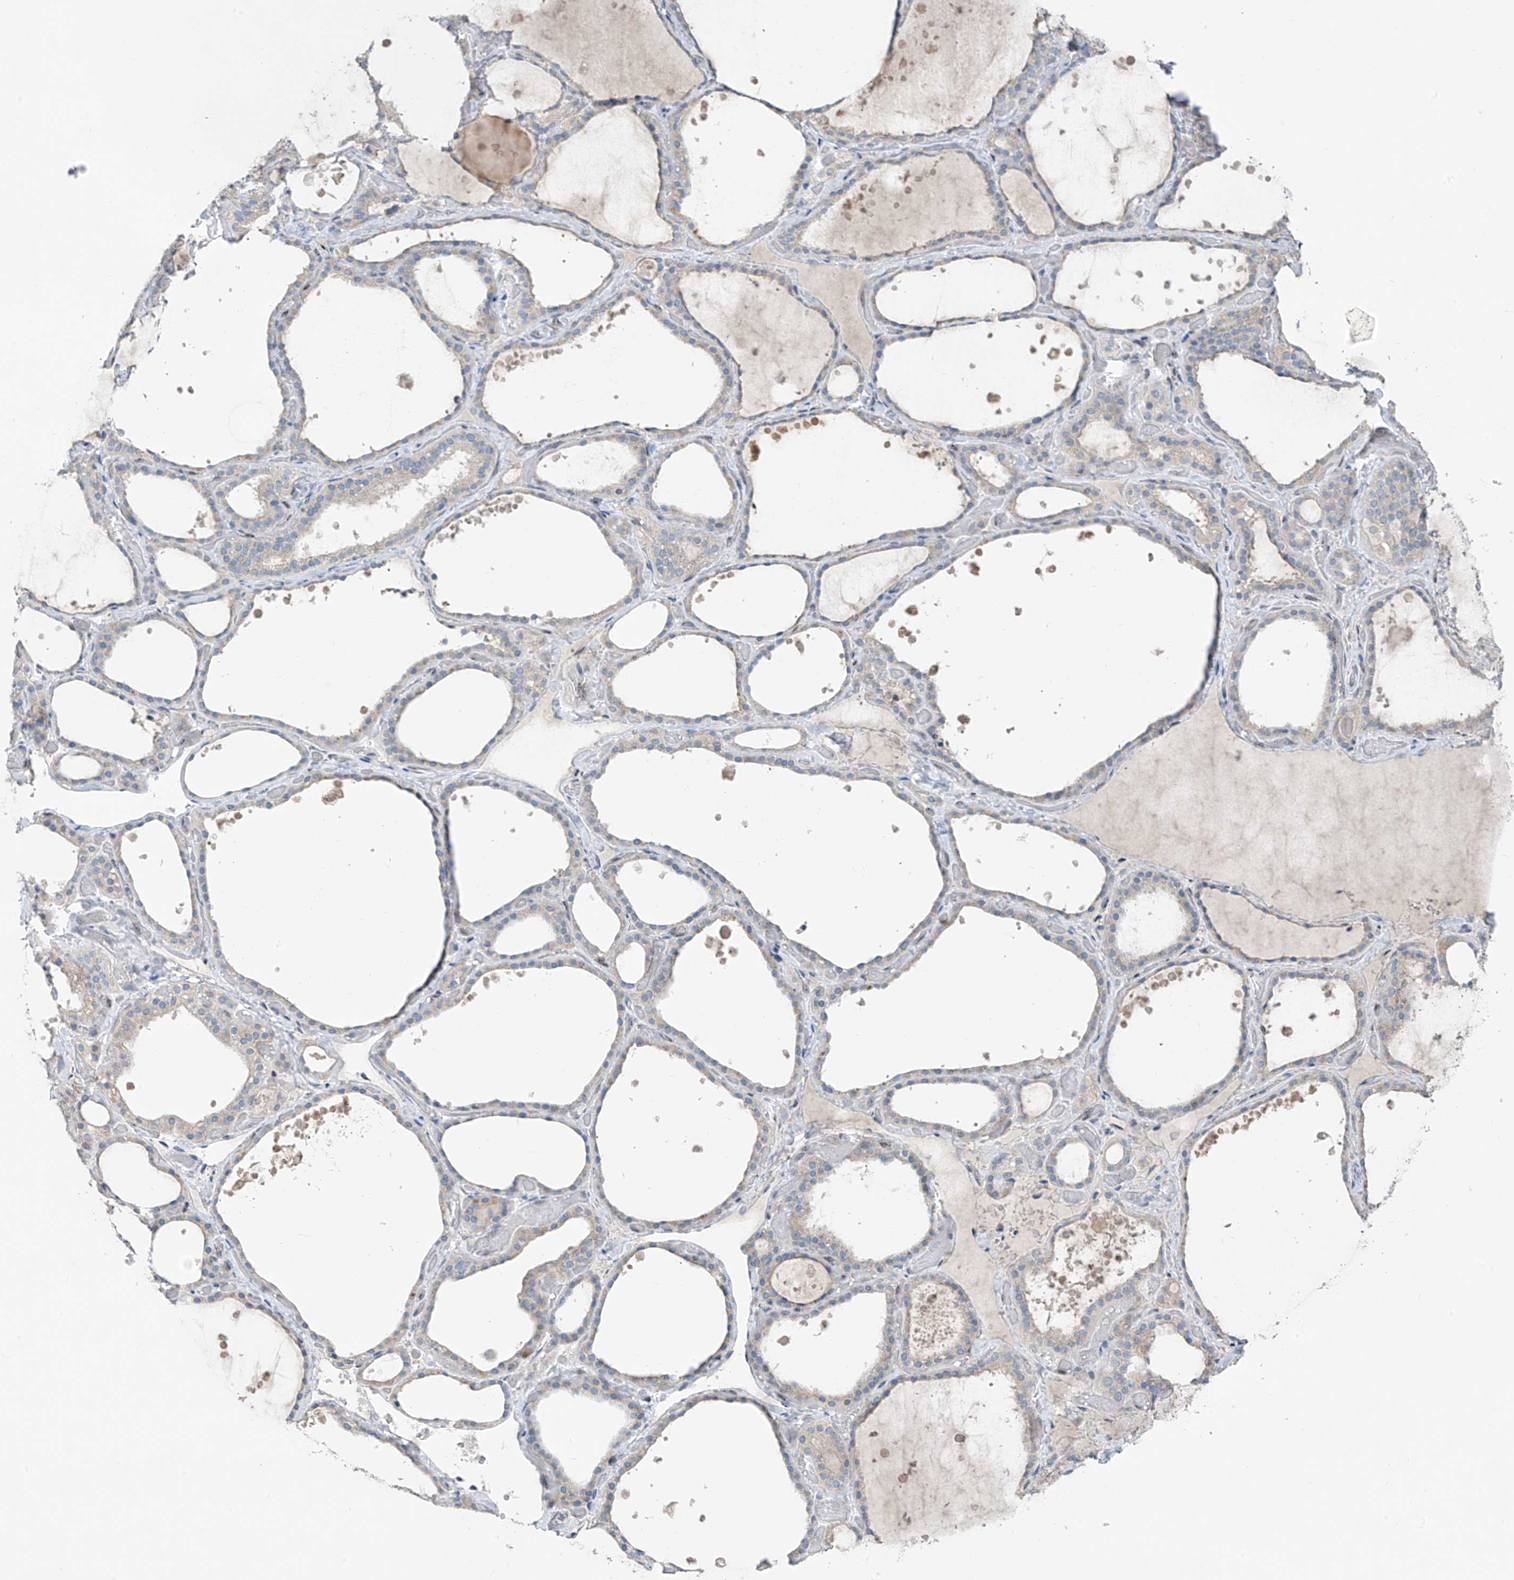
{"staining": {"intensity": "weak", "quantity": "25%-75%", "location": "cytoplasmic/membranous"}, "tissue": "thyroid gland", "cell_type": "Glandular cells", "image_type": "normal", "snomed": [{"axis": "morphology", "description": "Normal tissue, NOS"}, {"axis": "topography", "description": "Thyroid gland"}], "caption": "Immunohistochemical staining of unremarkable thyroid gland shows weak cytoplasmic/membranous protein positivity in approximately 25%-75% of glandular cells. Ihc stains the protein of interest in brown and the nuclei are stained blue.", "gene": "RPL4", "patient": {"sex": "female", "age": 44}}